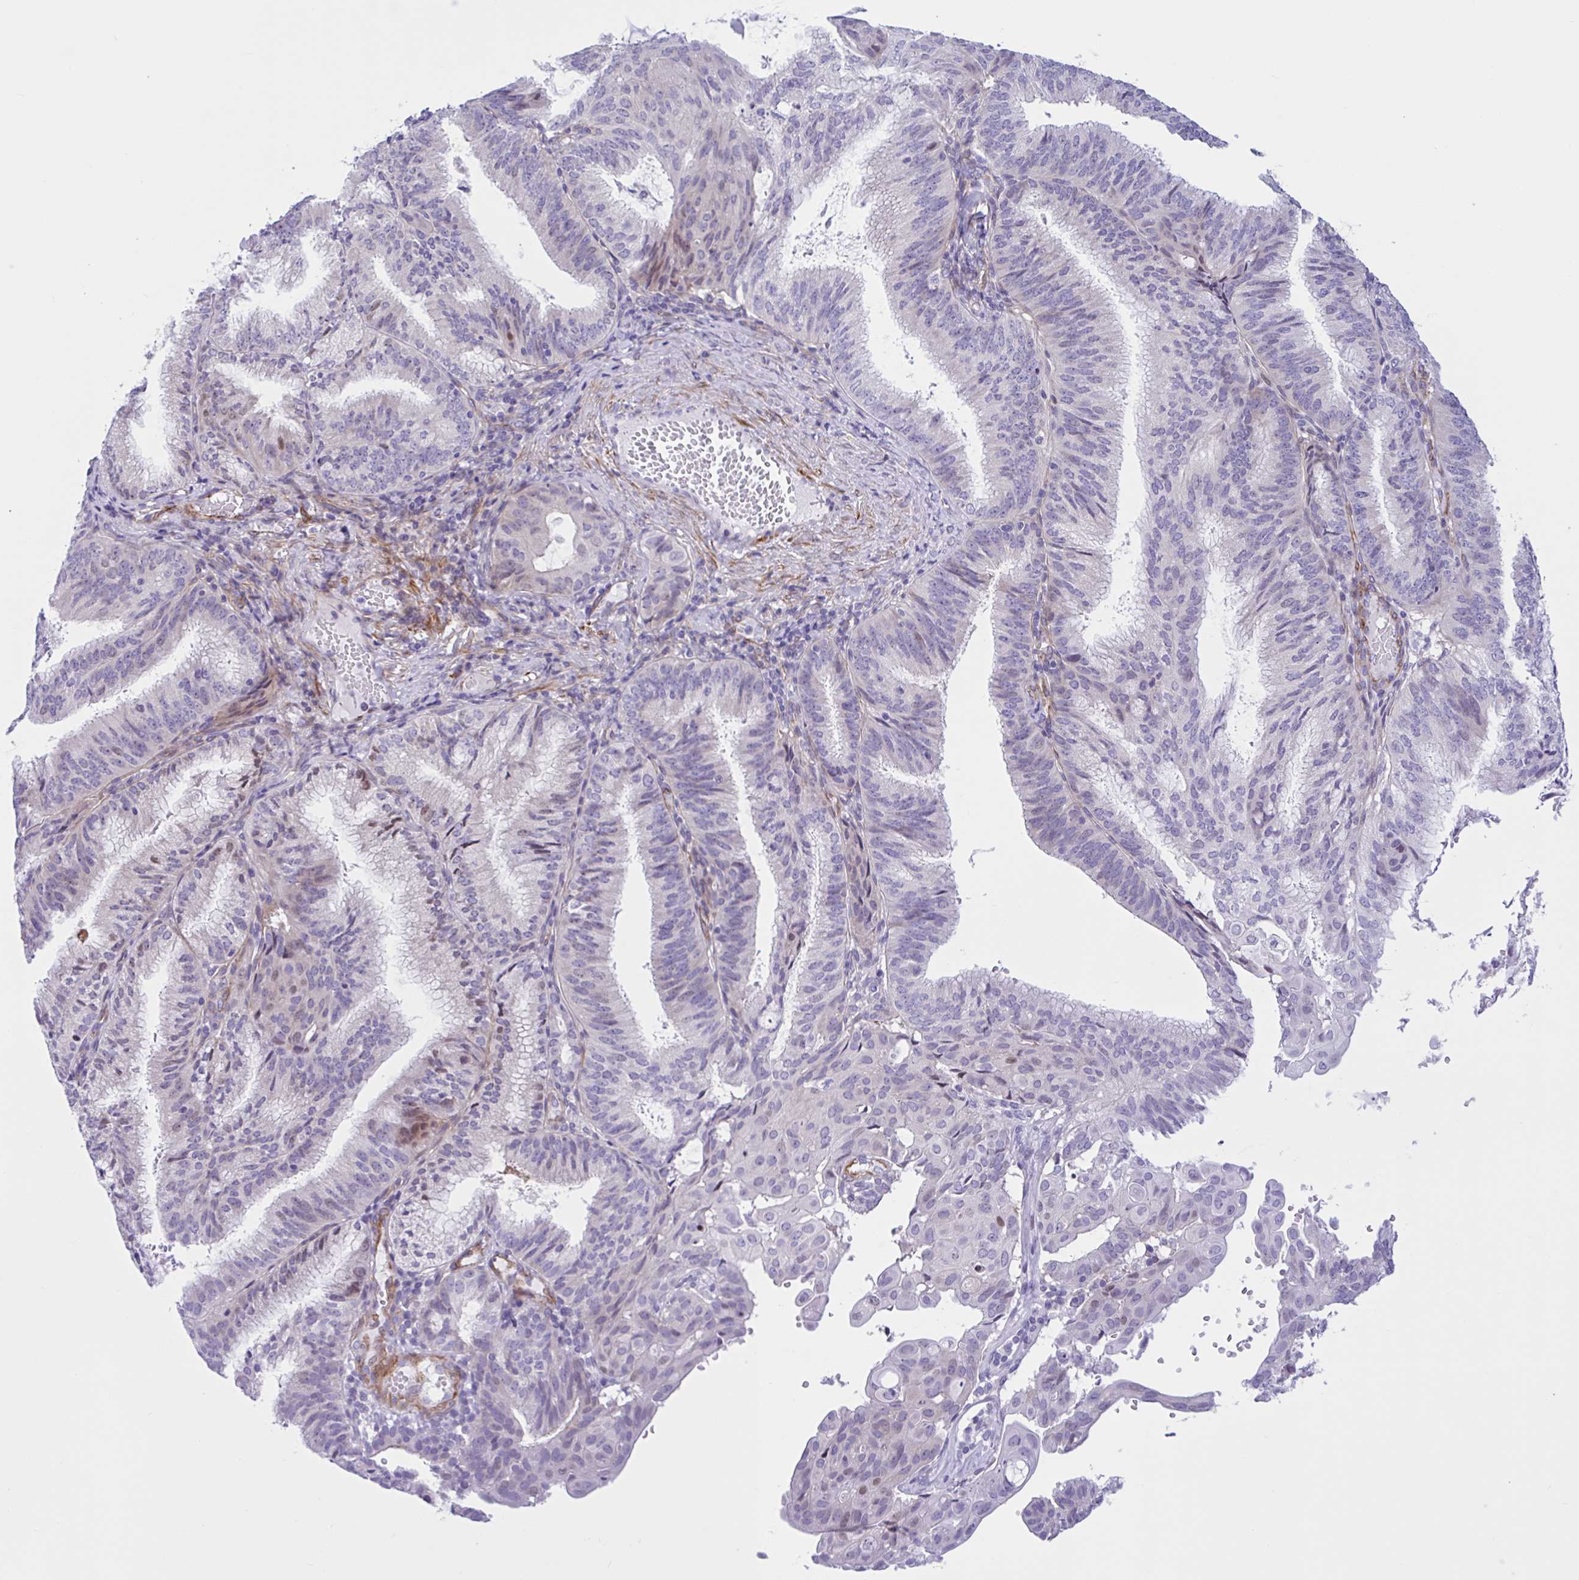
{"staining": {"intensity": "negative", "quantity": "none", "location": "none"}, "tissue": "endometrial cancer", "cell_type": "Tumor cells", "image_type": "cancer", "snomed": [{"axis": "morphology", "description": "Adenocarcinoma, NOS"}, {"axis": "topography", "description": "Endometrium"}], "caption": "An IHC micrograph of endometrial cancer is shown. There is no staining in tumor cells of endometrial cancer.", "gene": "AHCYL2", "patient": {"sex": "female", "age": 49}}